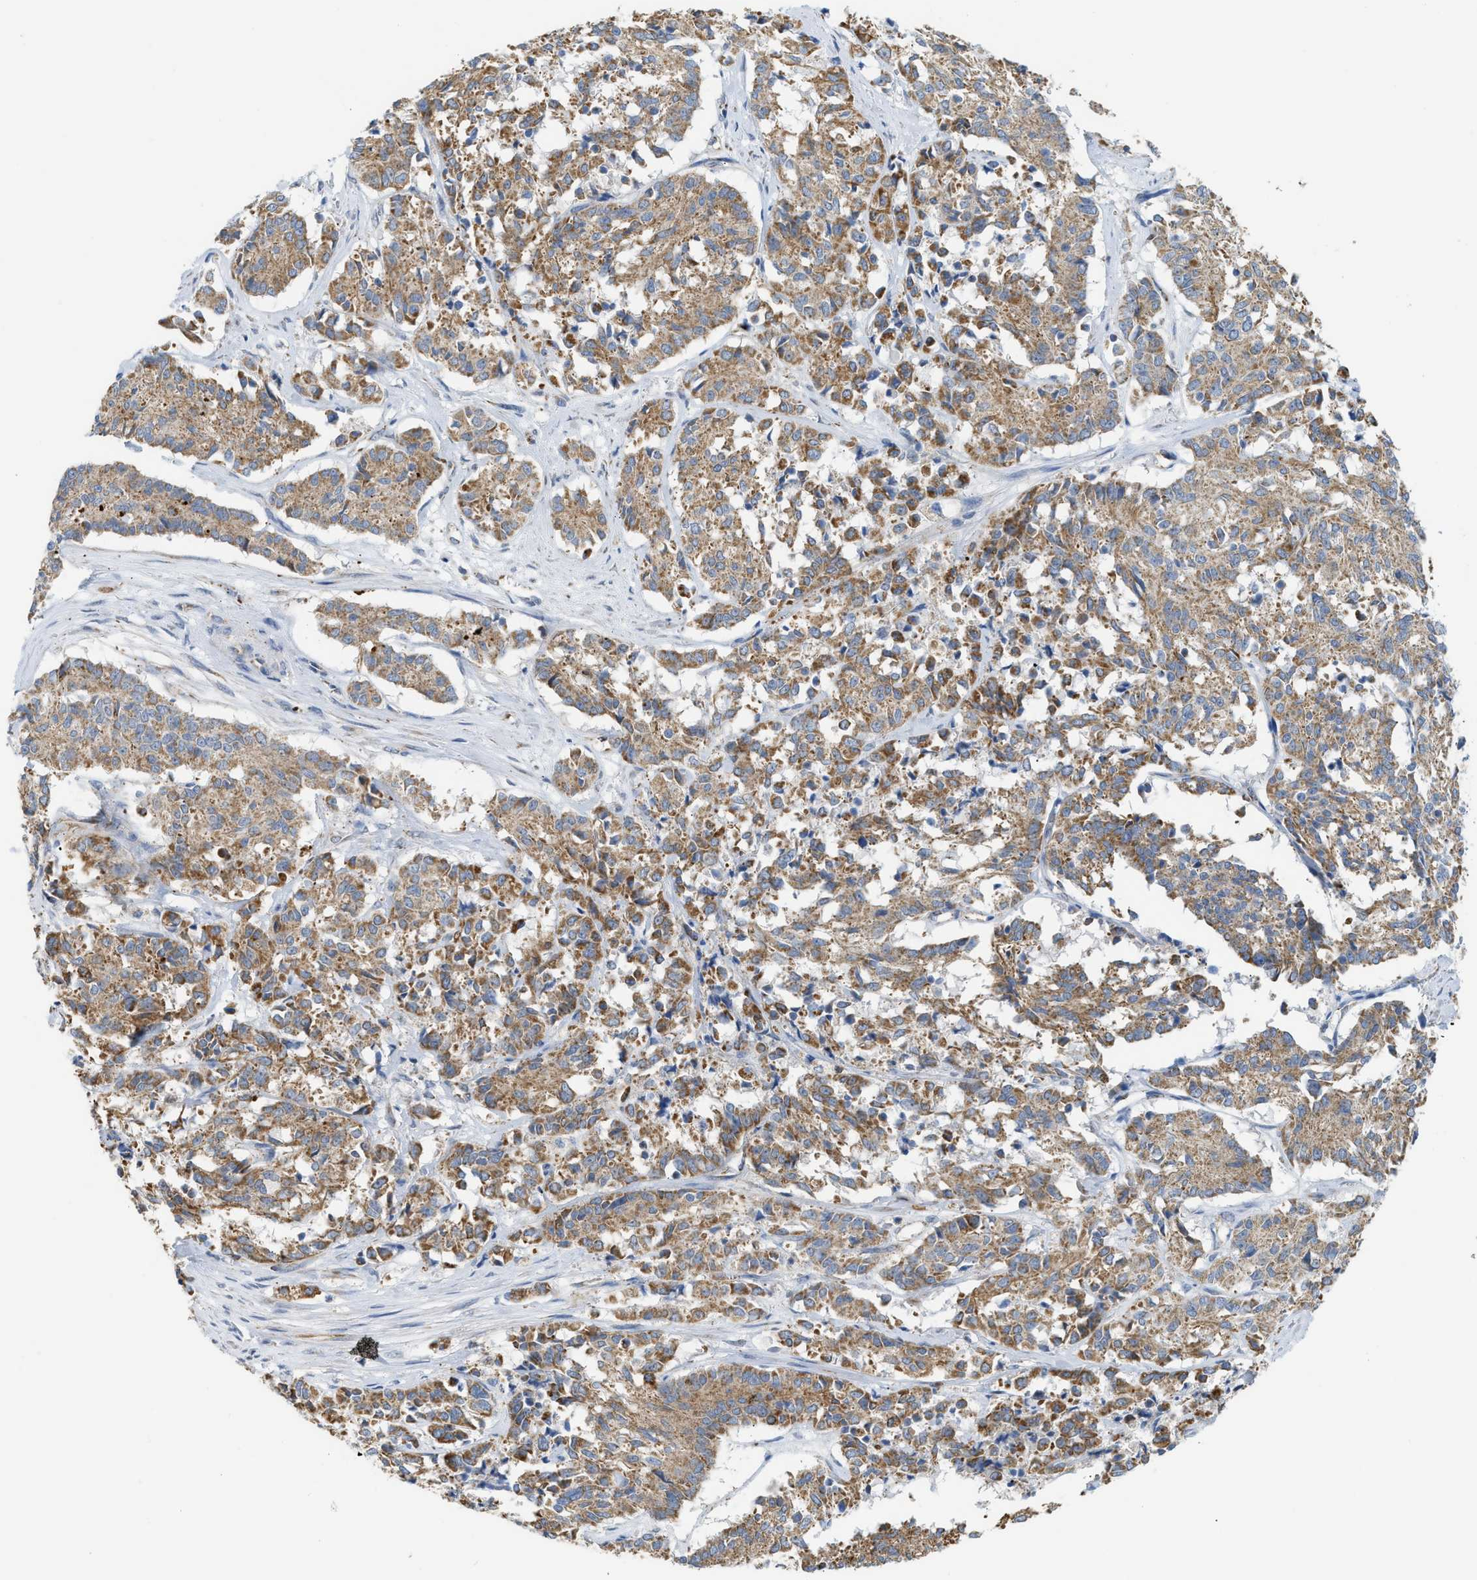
{"staining": {"intensity": "moderate", "quantity": ">75%", "location": "cytoplasmic/membranous"}, "tissue": "cervical cancer", "cell_type": "Tumor cells", "image_type": "cancer", "snomed": [{"axis": "morphology", "description": "Squamous cell carcinoma, NOS"}, {"axis": "topography", "description": "Cervix"}], "caption": "Approximately >75% of tumor cells in cervical squamous cell carcinoma demonstrate moderate cytoplasmic/membranous protein expression as visualized by brown immunohistochemical staining.", "gene": "GOT2", "patient": {"sex": "female", "age": 35}}